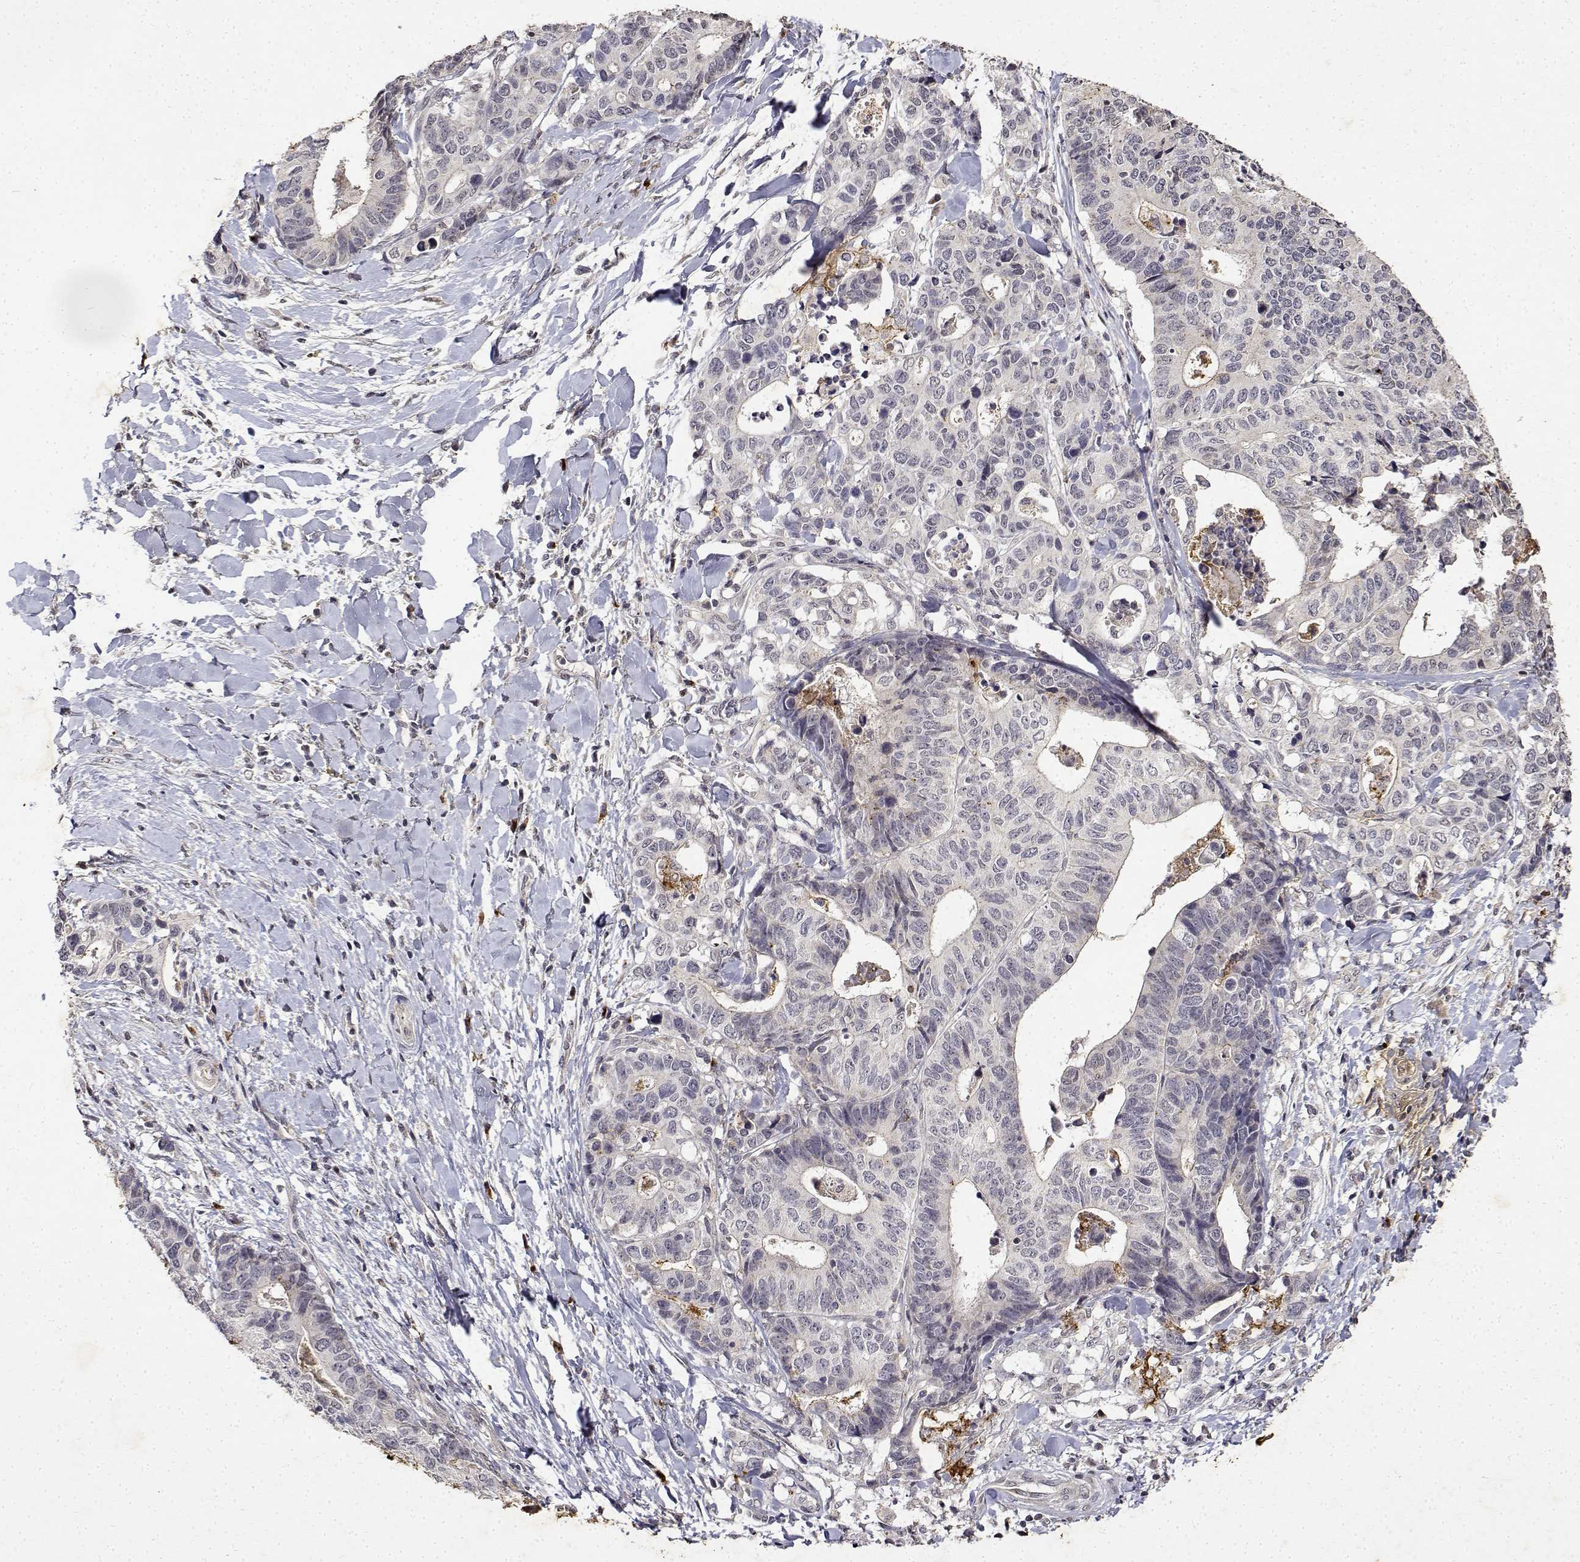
{"staining": {"intensity": "negative", "quantity": "none", "location": "none"}, "tissue": "stomach cancer", "cell_type": "Tumor cells", "image_type": "cancer", "snomed": [{"axis": "morphology", "description": "Adenocarcinoma, NOS"}, {"axis": "topography", "description": "Stomach, upper"}], "caption": "An image of human stomach cancer is negative for staining in tumor cells.", "gene": "BDNF", "patient": {"sex": "female", "age": 67}}